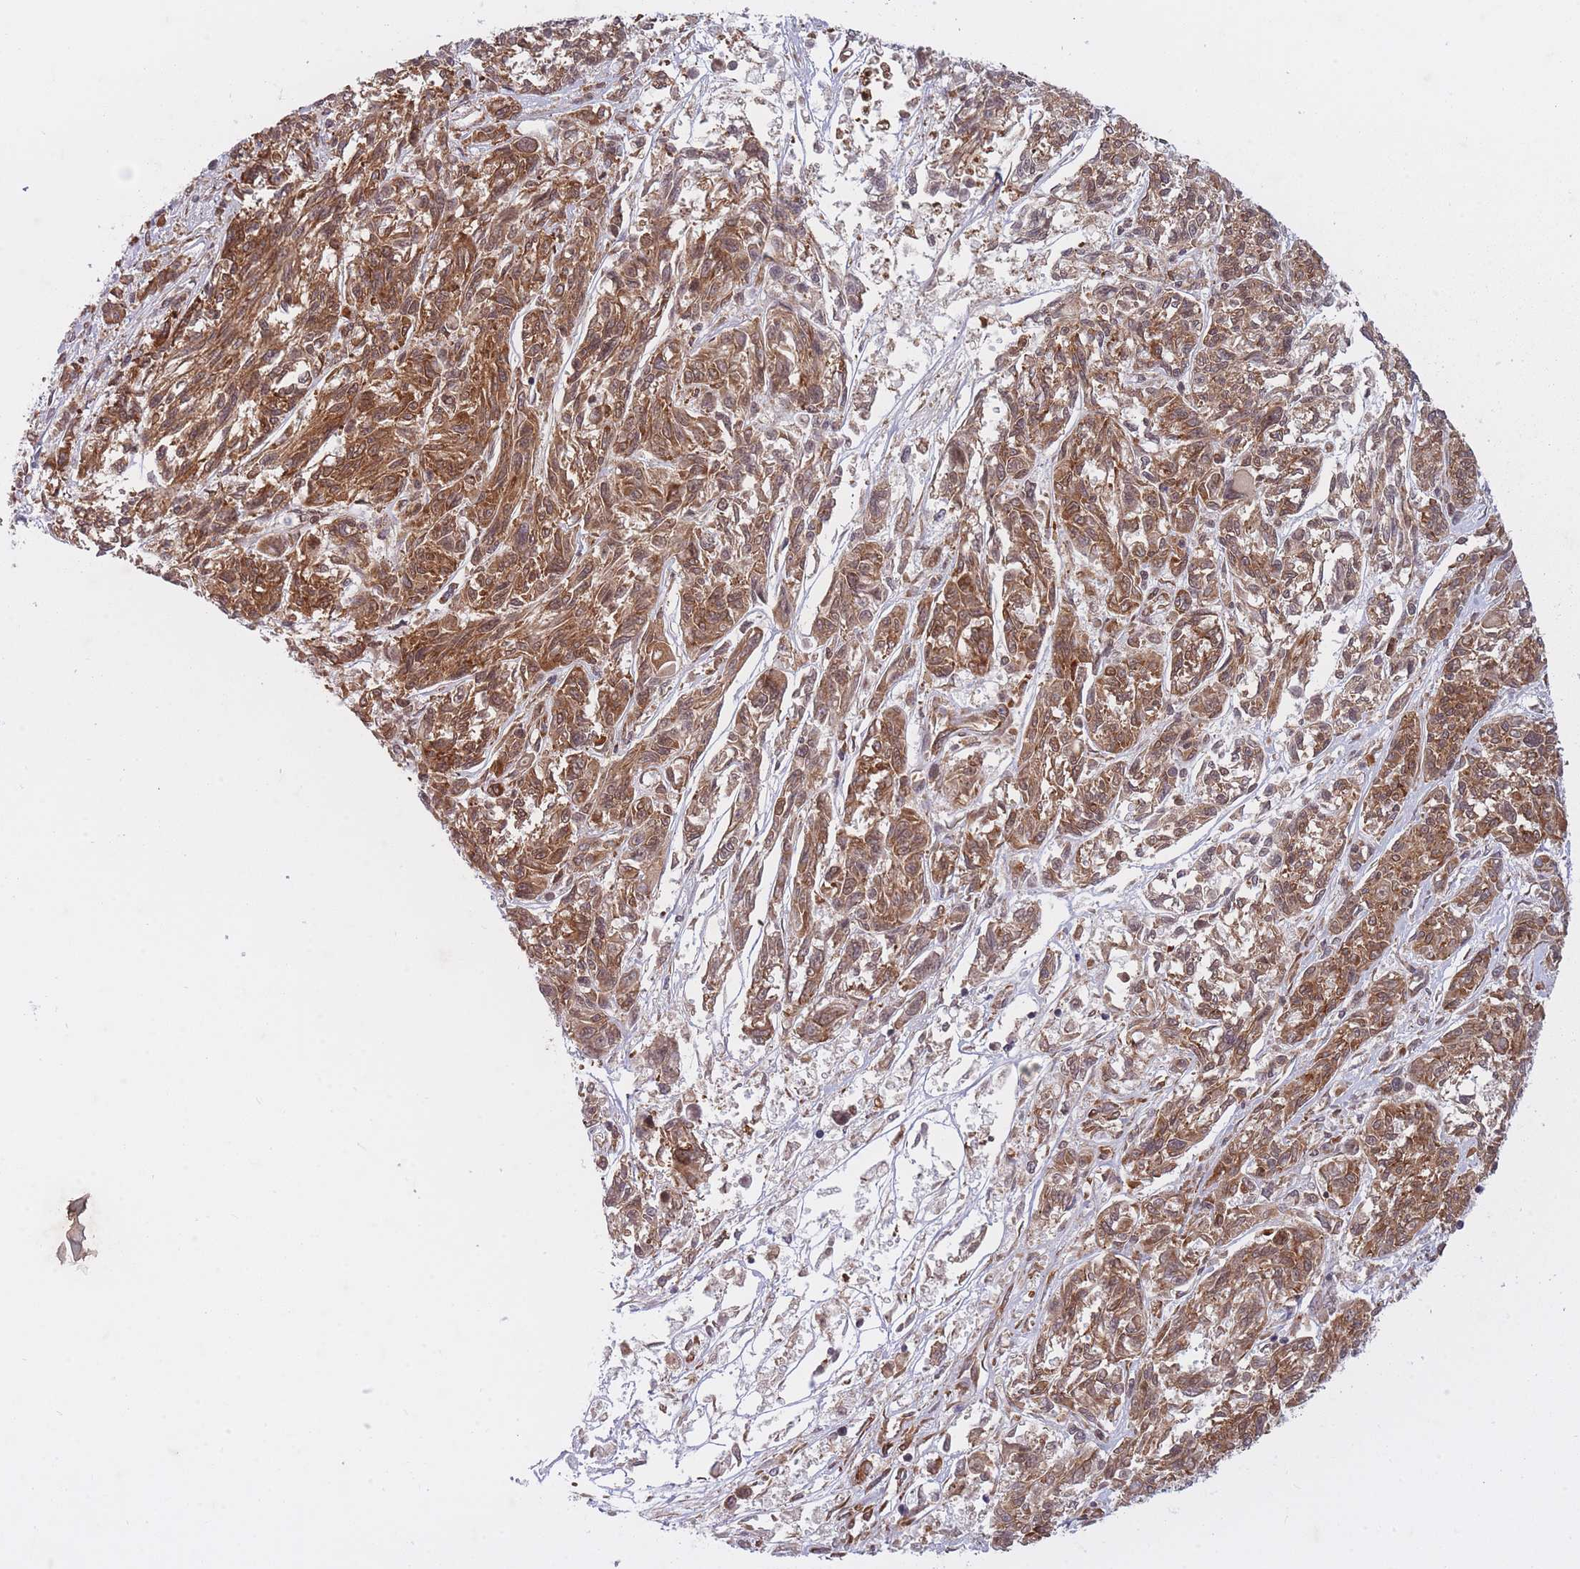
{"staining": {"intensity": "moderate", "quantity": ">75%", "location": "cytoplasmic/membranous"}, "tissue": "melanoma", "cell_type": "Tumor cells", "image_type": "cancer", "snomed": [{"axis": "morphology", "description": "Malignant melanoma, NOS"}, {"axis": "topography", "description": "Skin"}], "caption": "A high-resolution histopathology image shows IHC staining of malignant melanoma, which reveals moderate cytoplasmic/membranous staining in approximately >75% of tumor cells. (DAB IHC with brightfield microscopy, high magnification).", "gene": "CCDC124", "patient": {"sex": "male", "age": 53}}